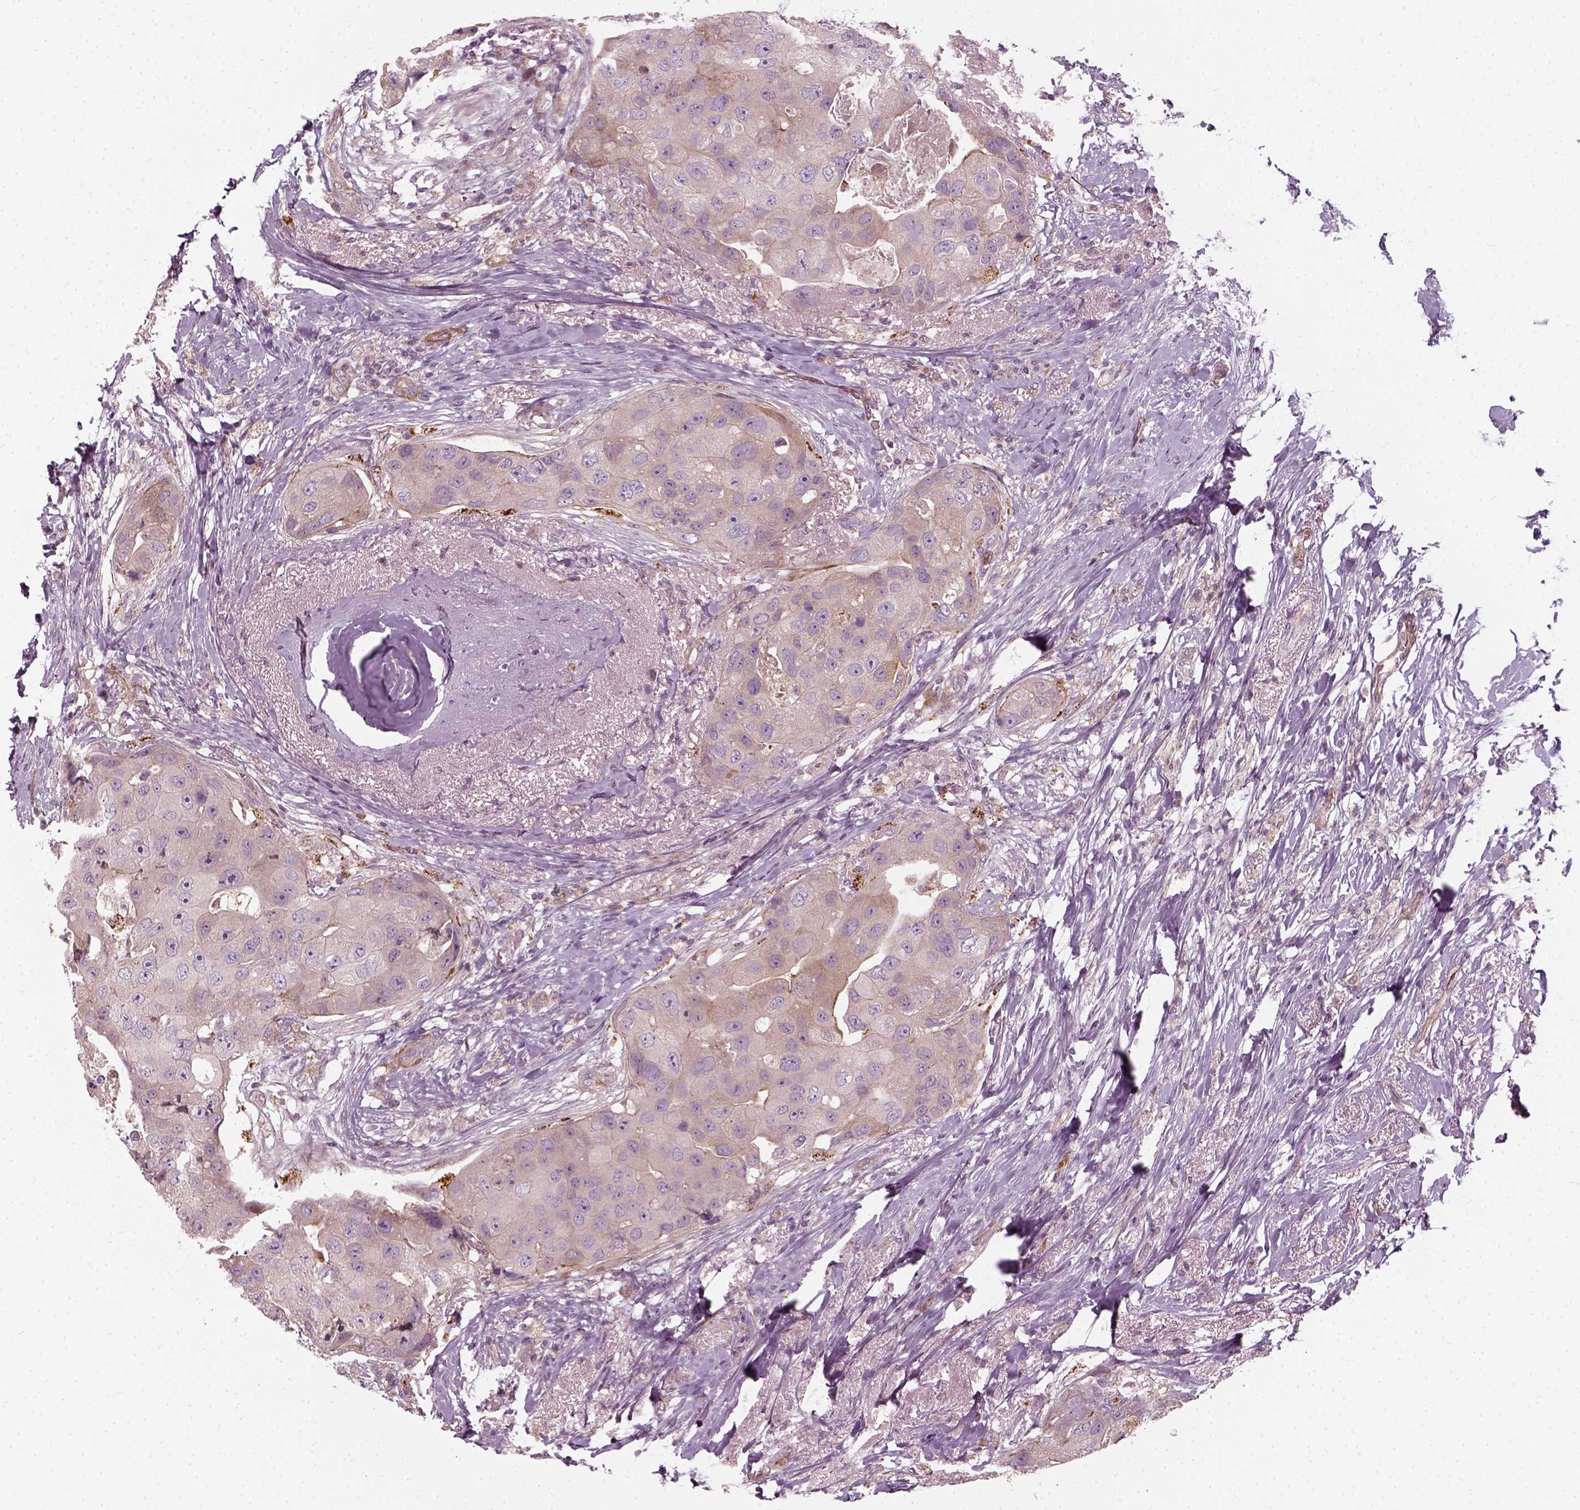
{"staining": {"intensity": "negative", "quantity": "none", "location": "none"}, "tissue": "breast cancer", "cell_type": "Tumor cells", "image_type": "cancer", "snomed": [{"axis": "morphology", "description": "Duct carcinoma"}, {"axis": "topography", "description": "Breast"}], "caption": "An immunohistochemistry image of invasive ductal carcinoma (breast) is shown. There is no staining in tumor cells of invasive ductal carcinoma (breast).", "gene": "DNASE1L1", "patient": {"sex": "female", "age": 43}}